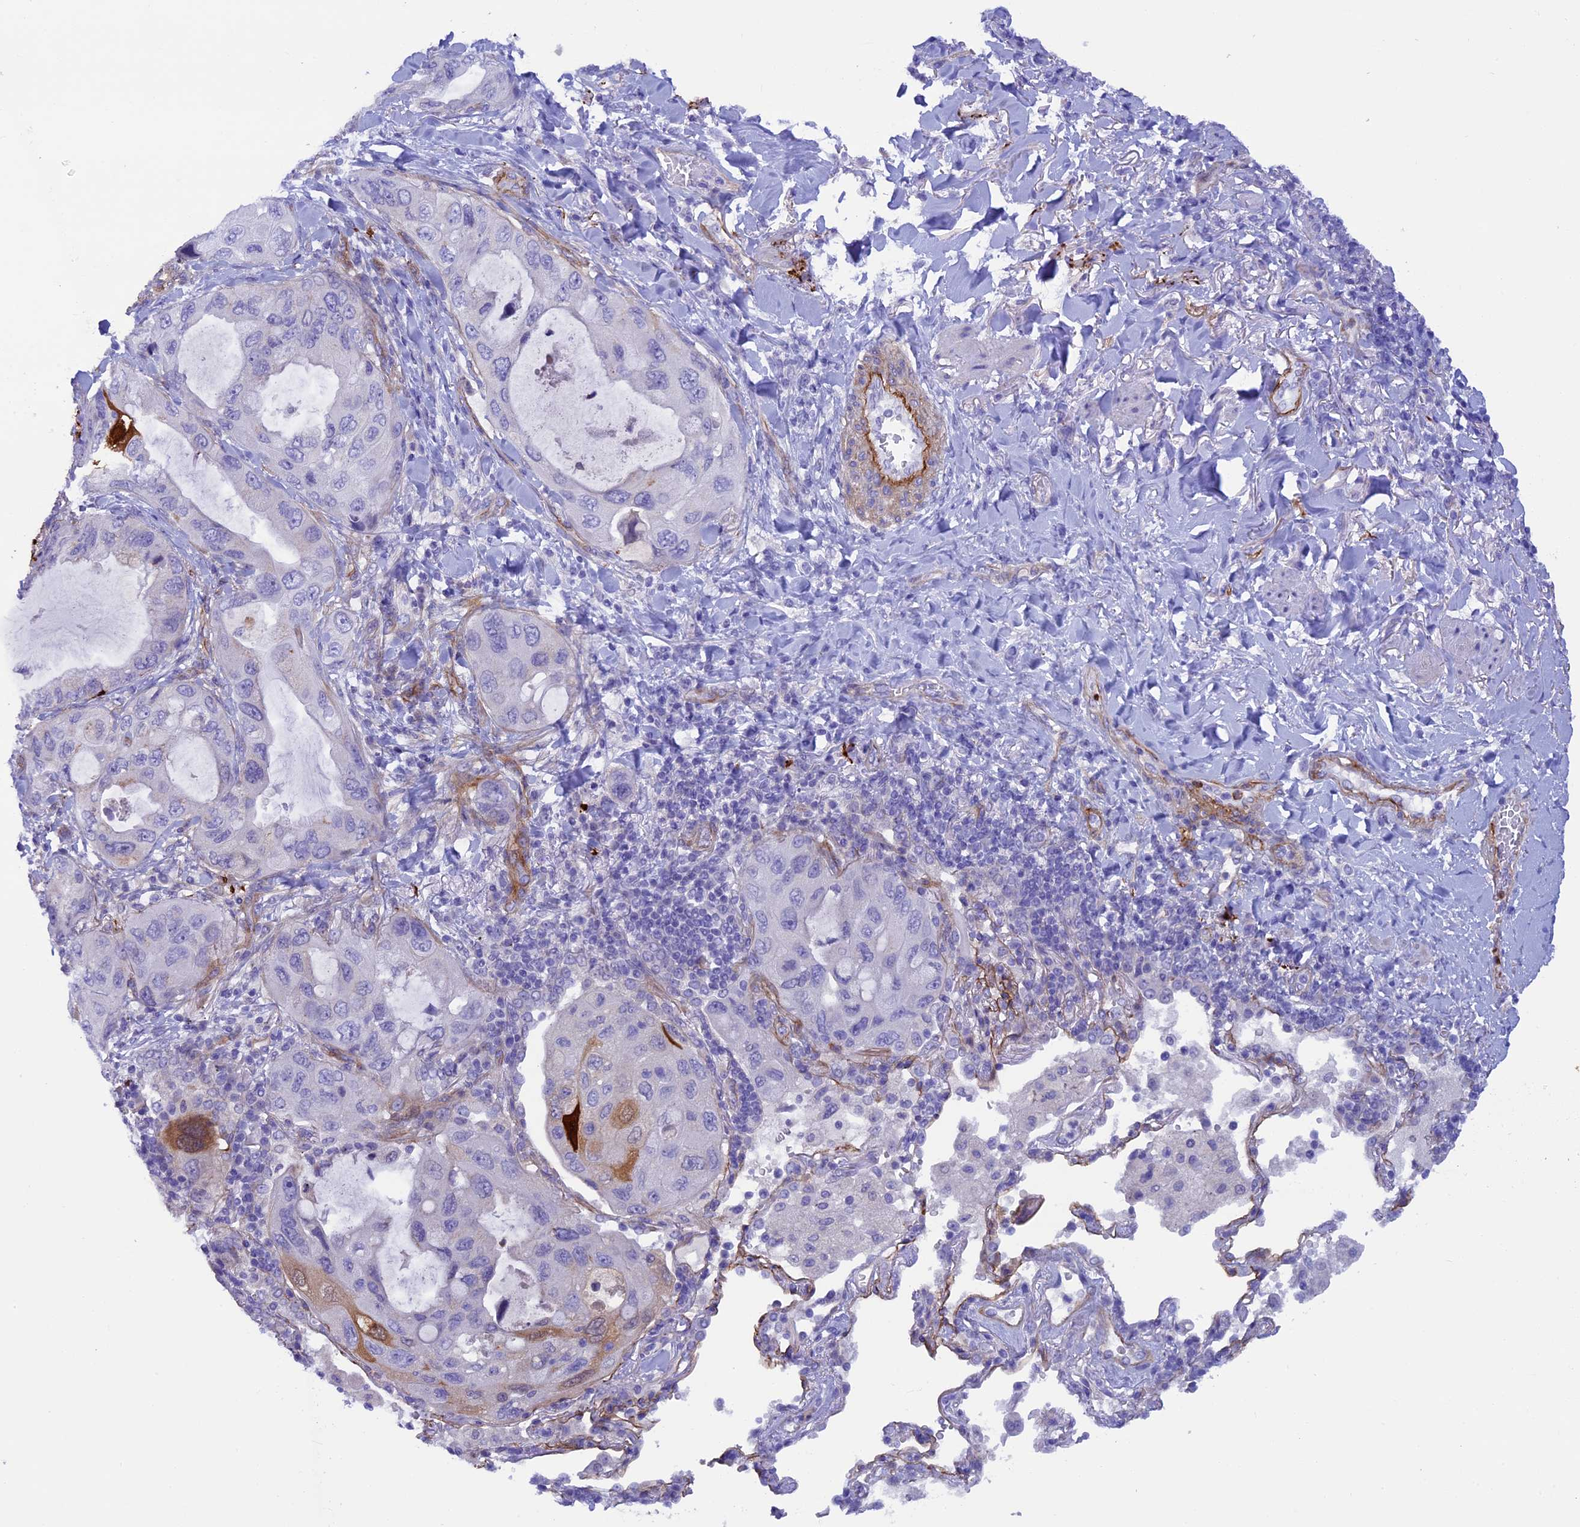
{"staining": {"intensity": "negative", "quantity": "none", "location": "none"}, "tissue": "lung cancer", "cell_type": "Tumor cells", "image_type": "cancer", "snomed": [{"axis": "morphology", "description": "Squamous cell carcinoma, NOS"}, {"axis": "topography", "description": "Lung"}], "caption": "High magnification brightfield microscopy of squamous cell carcinoma (lung) stained with DAB (brown) and counterstained with hematoxylin (blue): tumor cells show no significant positivity.", "gene": "LOXL1", "patient": {"sex": "female", "age": 73}}